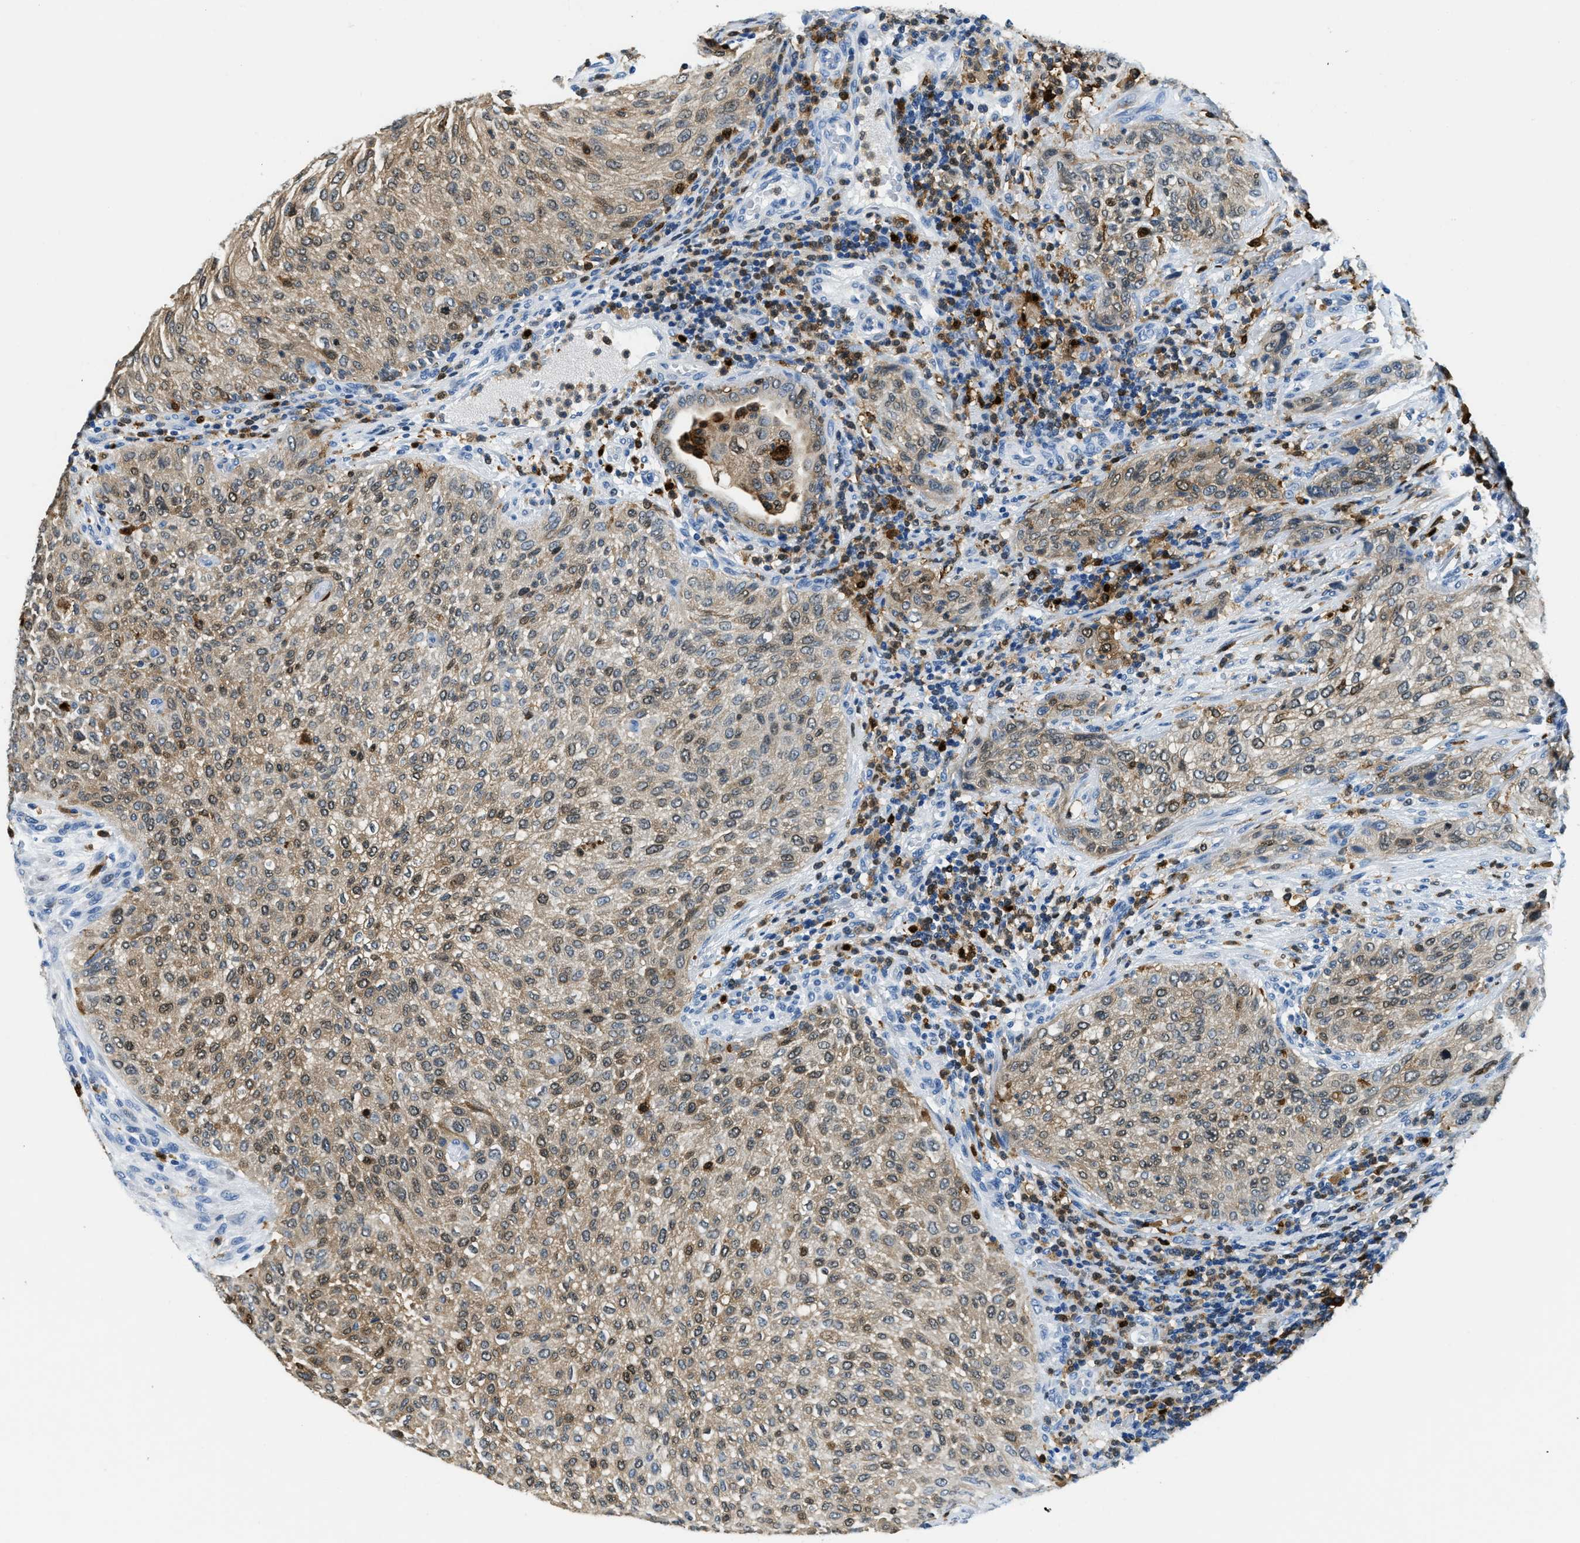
{"staining": {"intensity": "weak", "quantity": ">75%", "location": "cytoplasmic/membranous"}, "tissue": "urothelial cancer", "cell_type": "Tumor cells", "image_type": "cancer", "snomed": [{"axis": "morphology", "description": "Urothelial carcinoma, Low grade"}, {"axis": "morphology", "description": "Urothelial carcinoma, High grade"}, {"axis": "topography", "description": "Urinary bladder"}], "caption": "Weak cytoplasmic/membranous protein staining is present in approximately >75% of tumor cells in high-grade urothelial carcinoma. Nuclei are stained in blue.", "gene": "CAPG", "patient": {"sex": "male", "age": 35}}